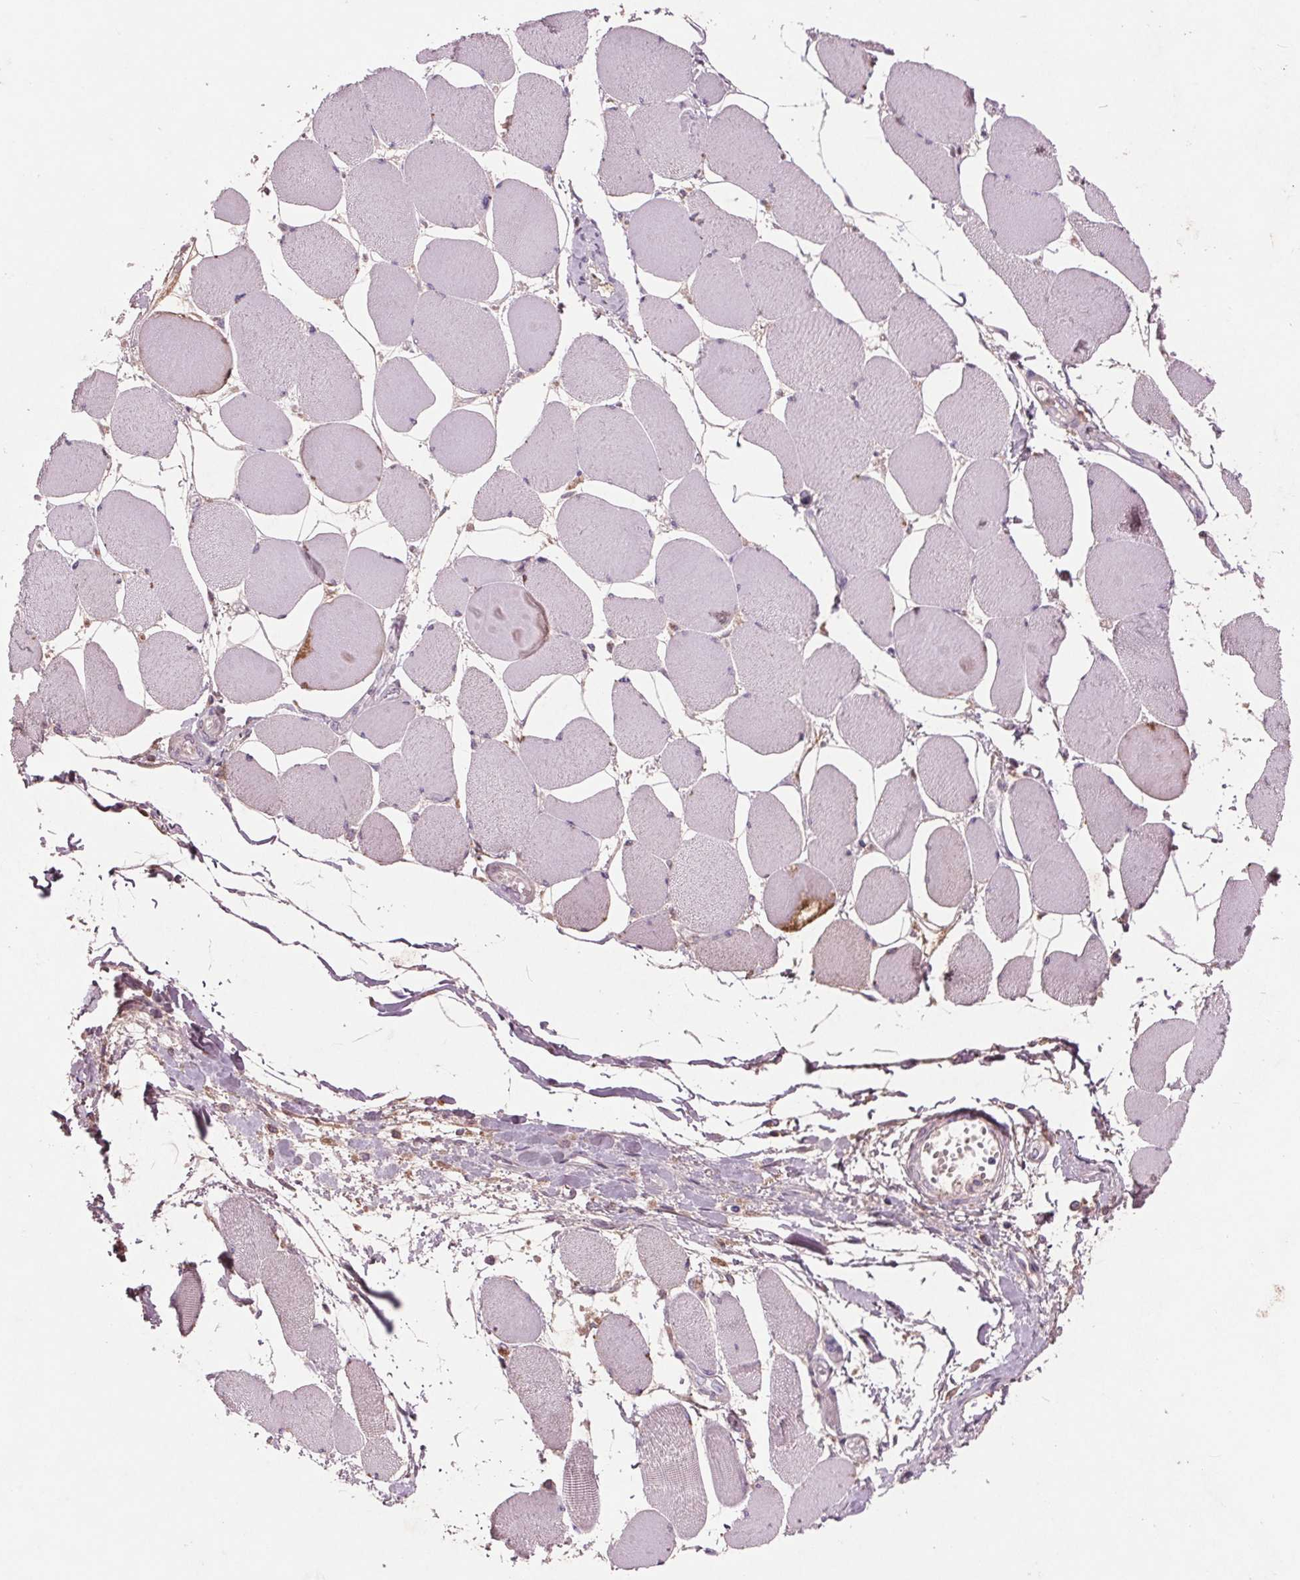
{"staining": {"intensity": "negative", "quantity": "none", "location": "none"}, "tissue": "skeletal muscle", "cell_type": "Myocytes", "image_type": "normal", "snomed": [{"axis": "morphology", "description": "Normal tissue, NOS"}, {"axis": "topography", "description": "Skeletal muscle"}], "caption": "The micrograph demonstrates no staining of myocytes in unremarkable skeletal muscle.", "gene": "C6", "patient": {"sex": "female", "age": 75}}